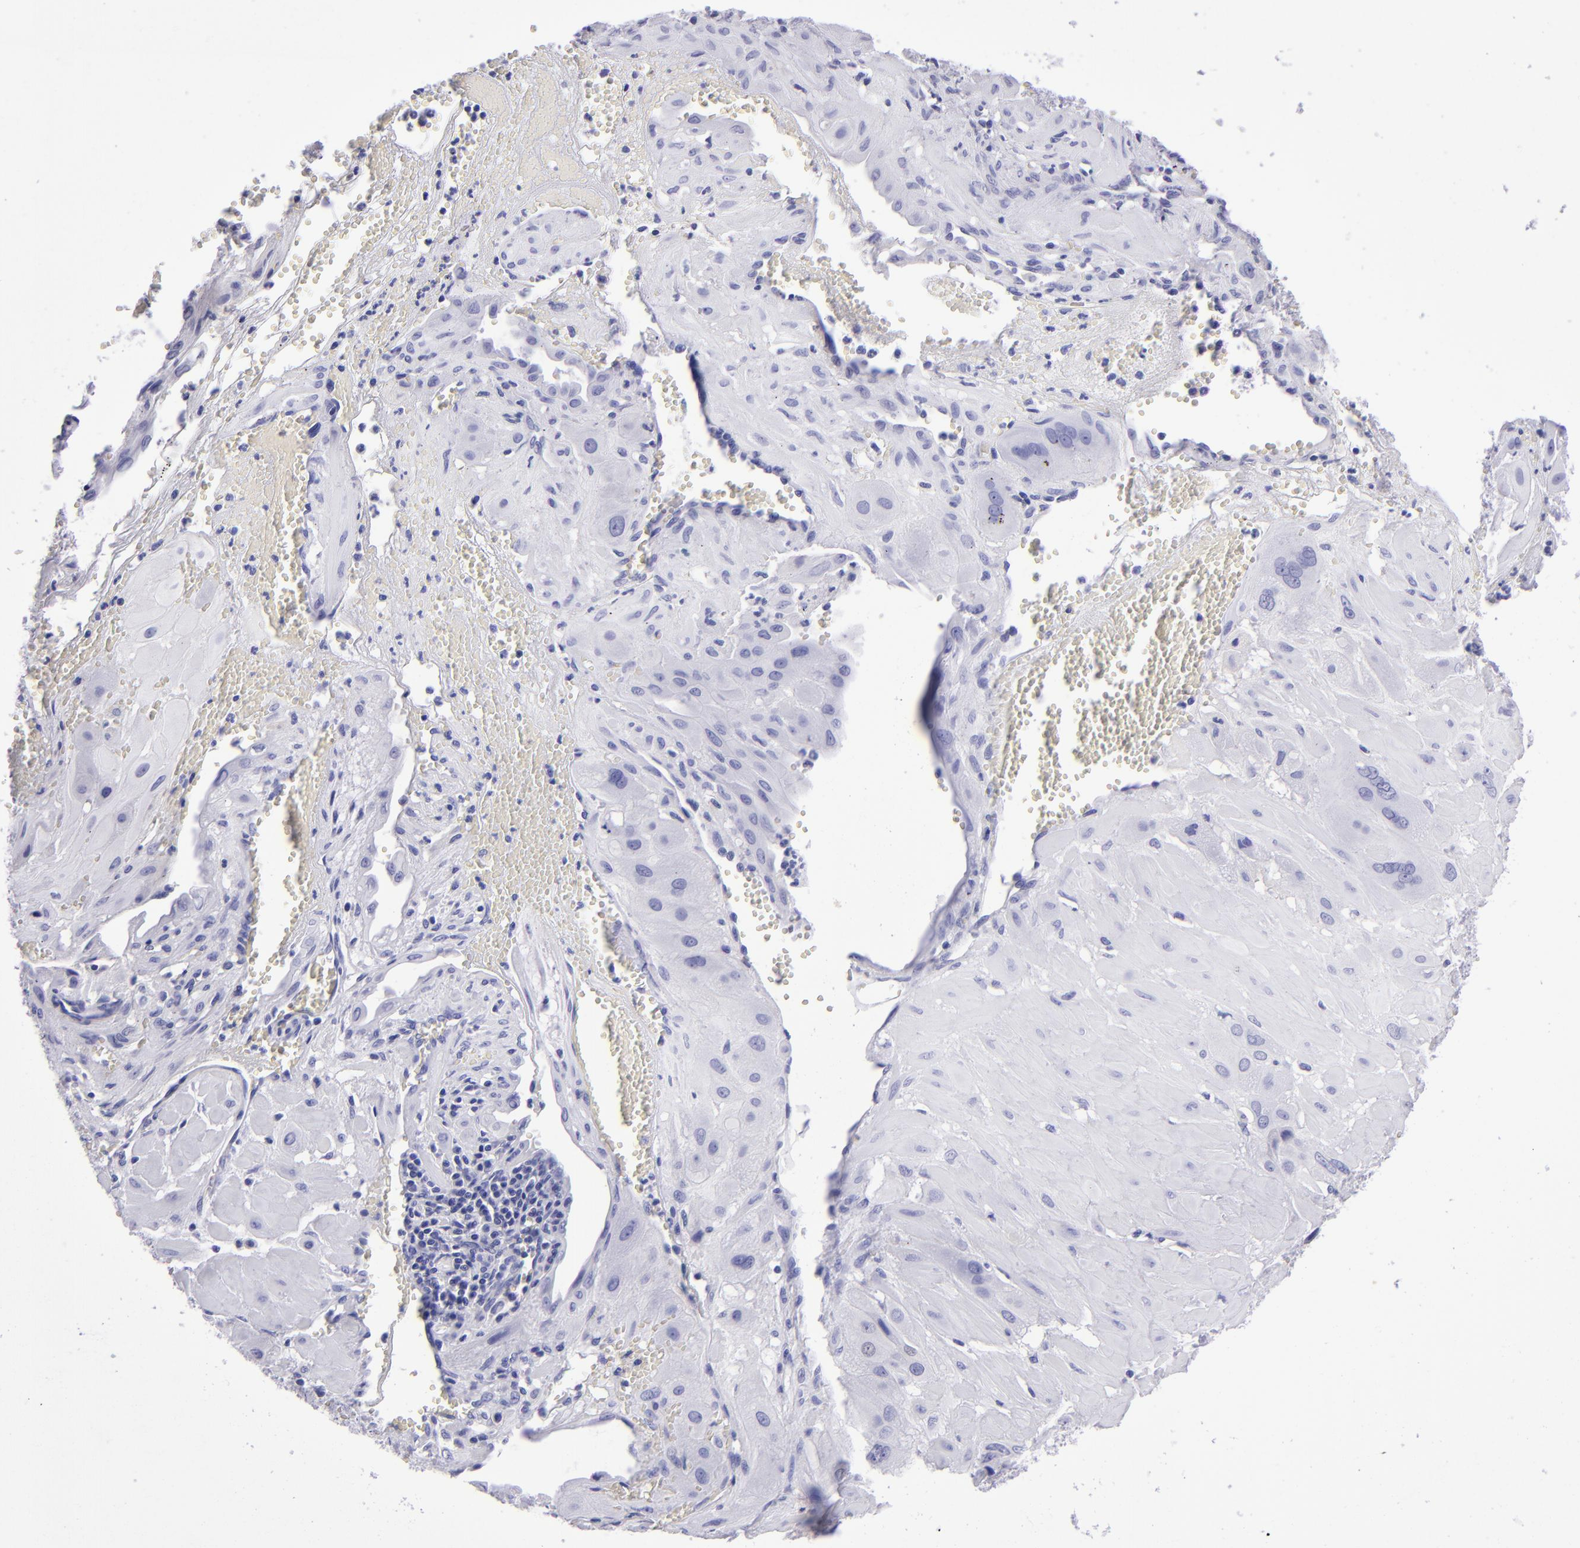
{"staining": {"intensity": "negative", "quantity": "none", "location": "none"}, "tissue": "cervical cancer", "cell_type": "Tumor cells", "image_type": "cancer", "snomed": [{"axis": "morphology", "description": "Squamous cell carcinoma, NOS"}, {"axis": "topography", "description": "Cervix"}], "caption": "Human cervical squamous cell carcinoma stained for a protein using IHC reveals no positivity in tumor cells.", "gene": "TYRP1", "patient": {"sex": "female", "age": 34}}